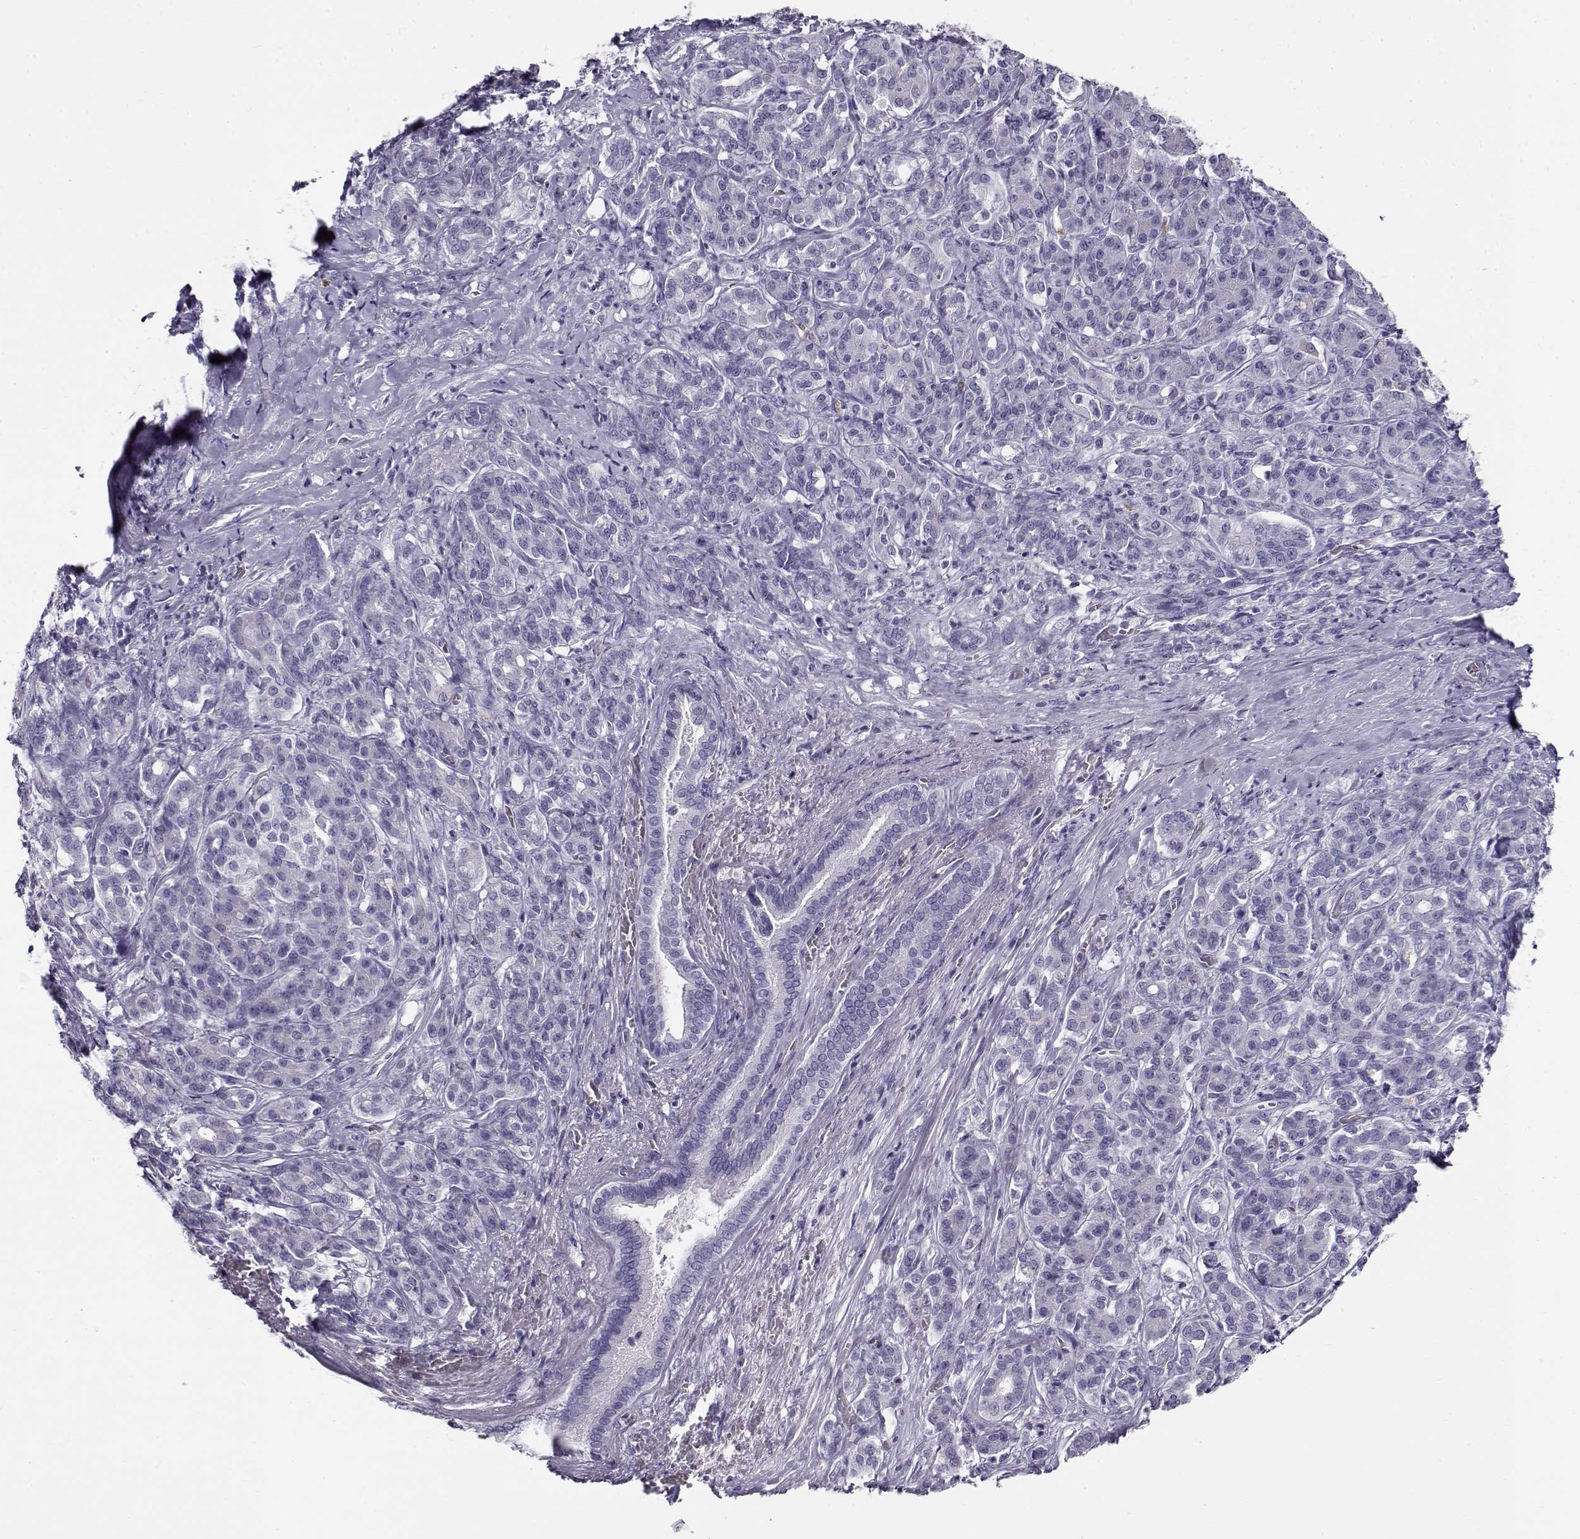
{"staining": {"intensity": "negative", "quantity": "none", "location": "none"}, "tissue": "pancreatic cancer", "cell_type": "Tumor cells", "image_type": "cancer", "snomed": [{"axis": "morphology", "description": "Normal tissue, NOS"}, {"axis": "morphology", "description": "Inflammation, NOS"}, {"axis": "morphology", "description": "Adenocarcinoma, NOS"}, {"axis": "topography", "description": "Pancreas"}], "caption": "Immunohistochemistry photomicrograph of human pancreatic cancer stained for a protein (brown), which reveals no staining in tumor cells.", "gene": "CABS1", "patient": {"sex": "male", "age": 57}}